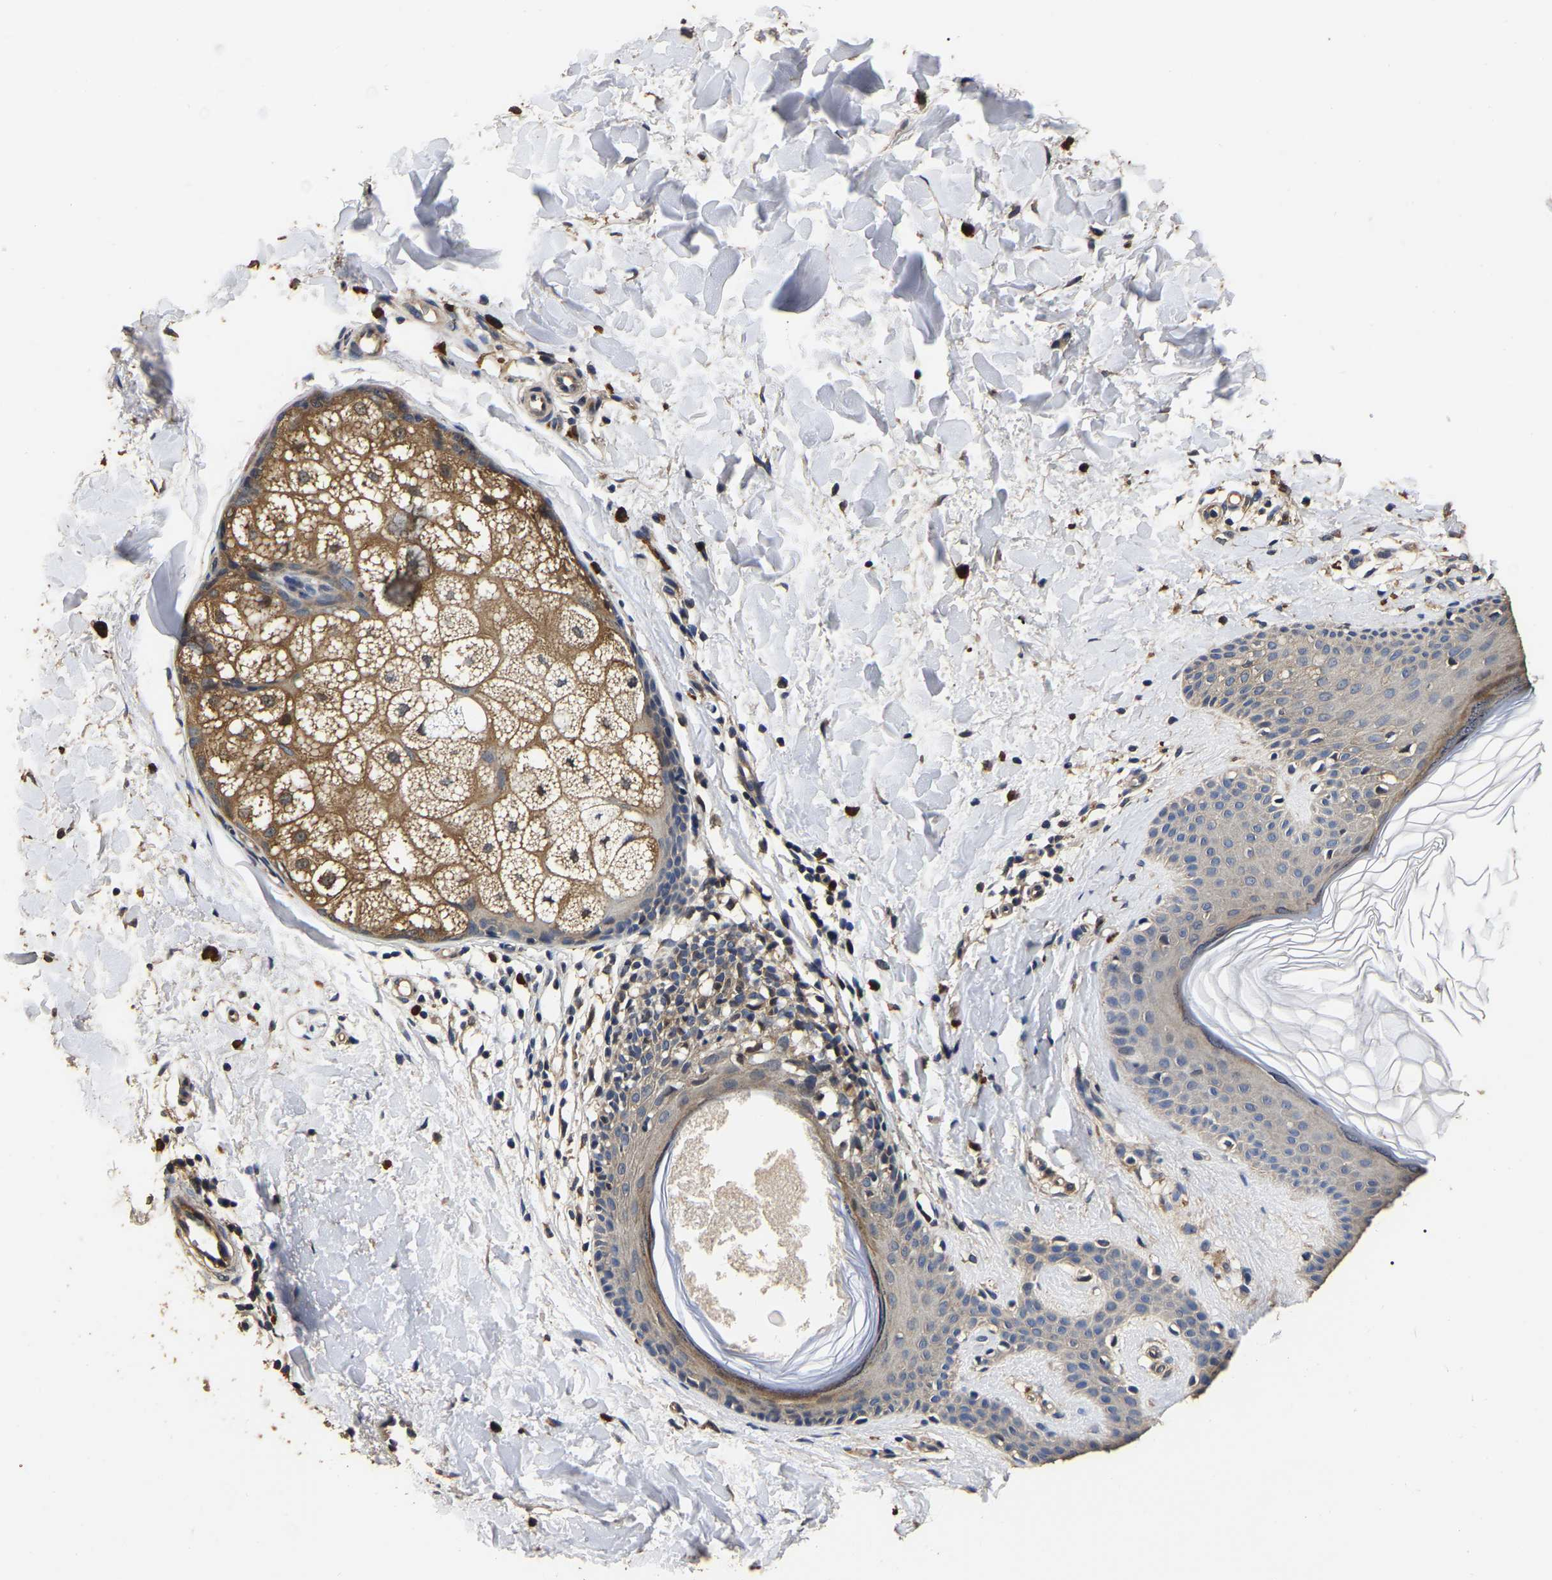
{"staining": {"intensity": "weak", "quantity": ">75%", "location": "cytoplasmic/membranous"}, "tissue": "skin", "cell_type": "Fibroblasts", "image_type": "normal", "snomed": [{"axis": "morphology", "description": "Normal tissue, NOS"}, {"axis": "morphology", "description": "Malignant melanoma, Metastatic site"}, {"axis": "topography", "description": "Skin"}], "caption": "DAB immunohistochemical staining of benign human skin shows weak cytoplasmic/membranous protein positivity in about >75% of fibroblasts.", "gene": "STK32C", "patient": {"sex": "male", "age": 41}}